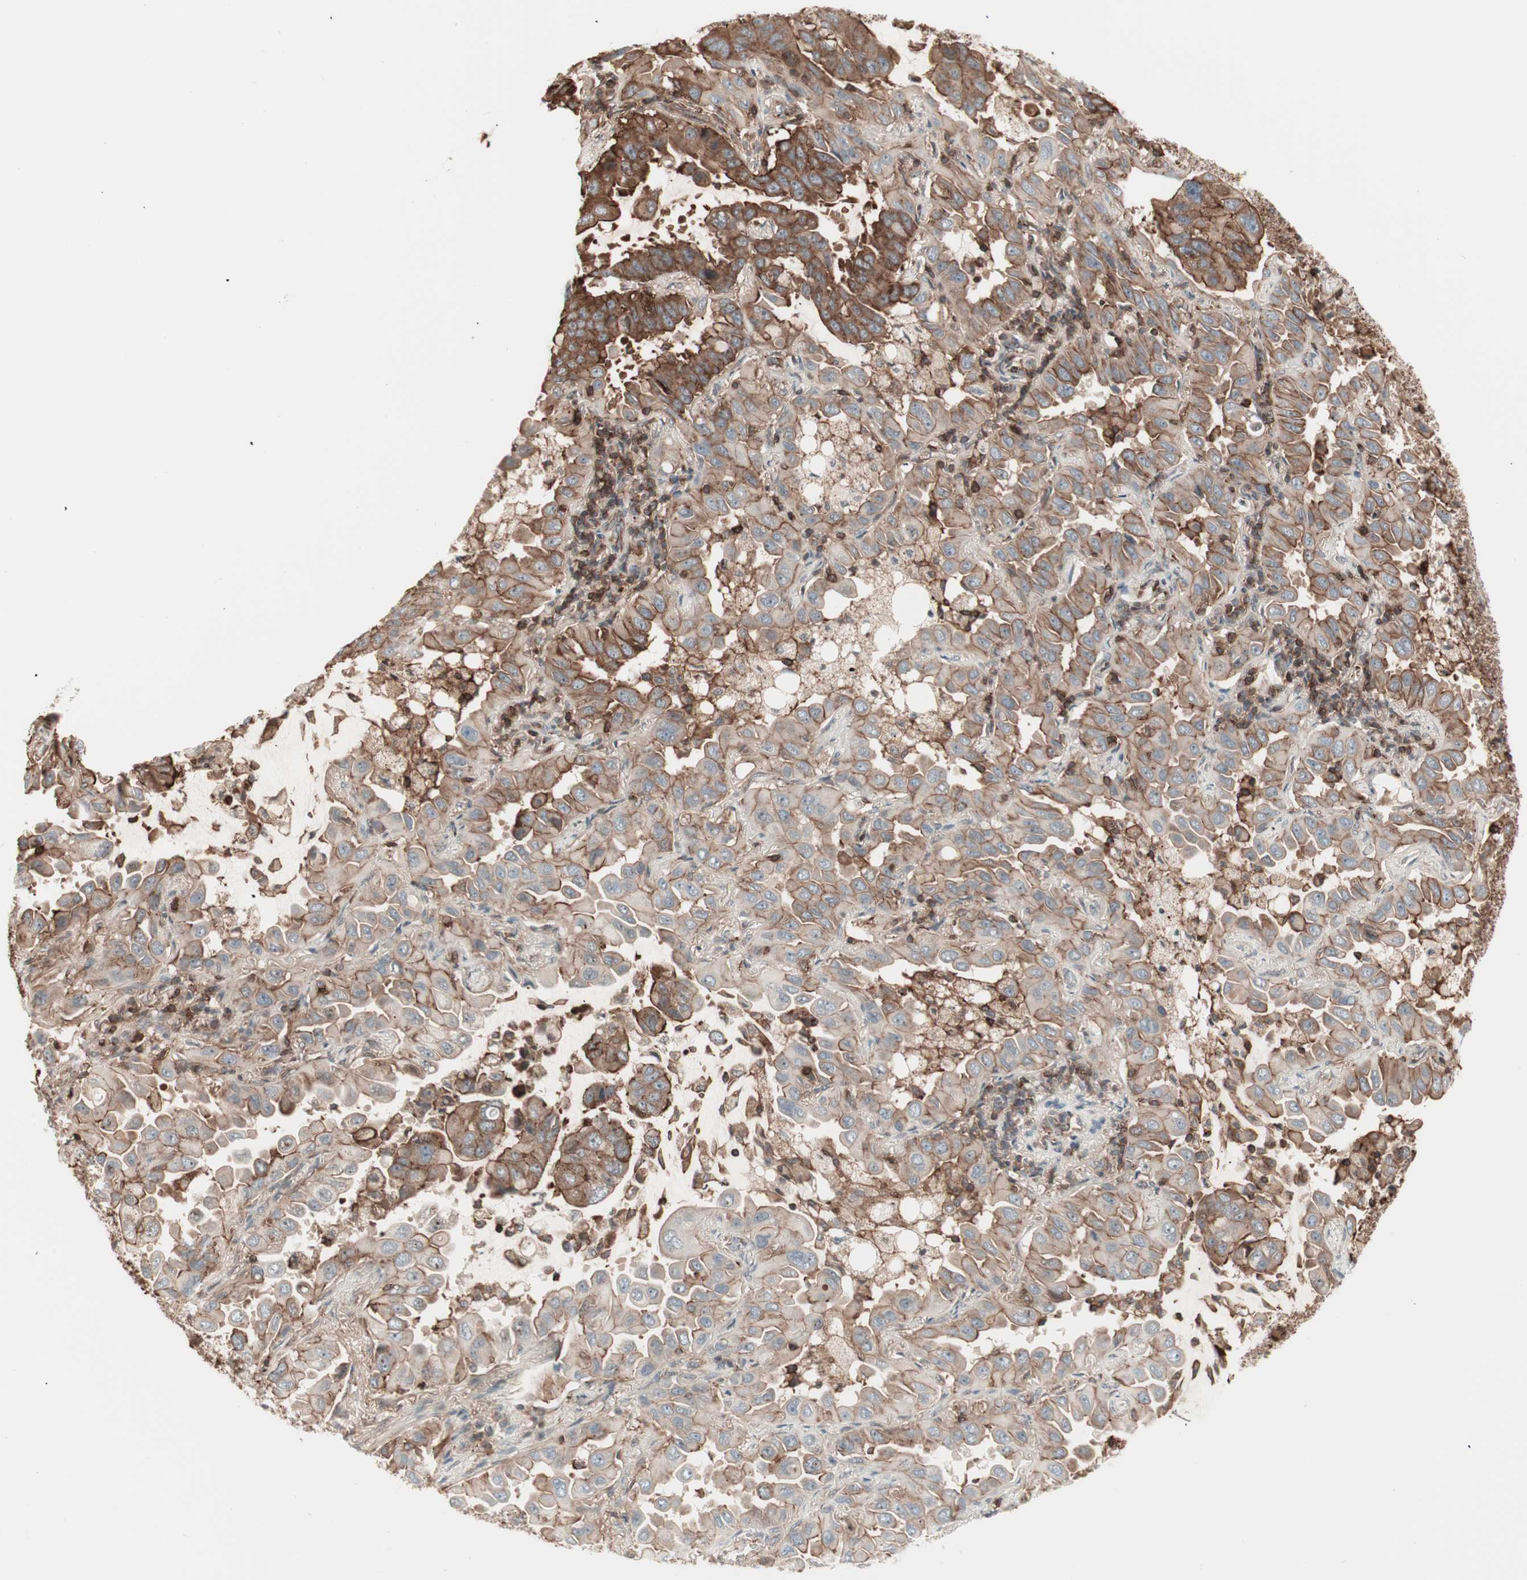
{"staining": {"intensity": "strong", "quantity": ">75%", "location": "cytoplasmic/membranous"}, "tissue": "lung cancer", "cell_type": "Tumor cells", "image_type": "cancer", "snomed": [{"axis": "morphology", "description": "Adenocarcinoma, NOS"}, {"axis": "topography", "description": "Lung"}], "caption": "Protein expression analysis of lung cancer shows strong cytoplasmic/membranous positivity in about >75% of tumor cells.", "gene": "TCP11L1", "patient": {"sex": "male", "age": 64}}